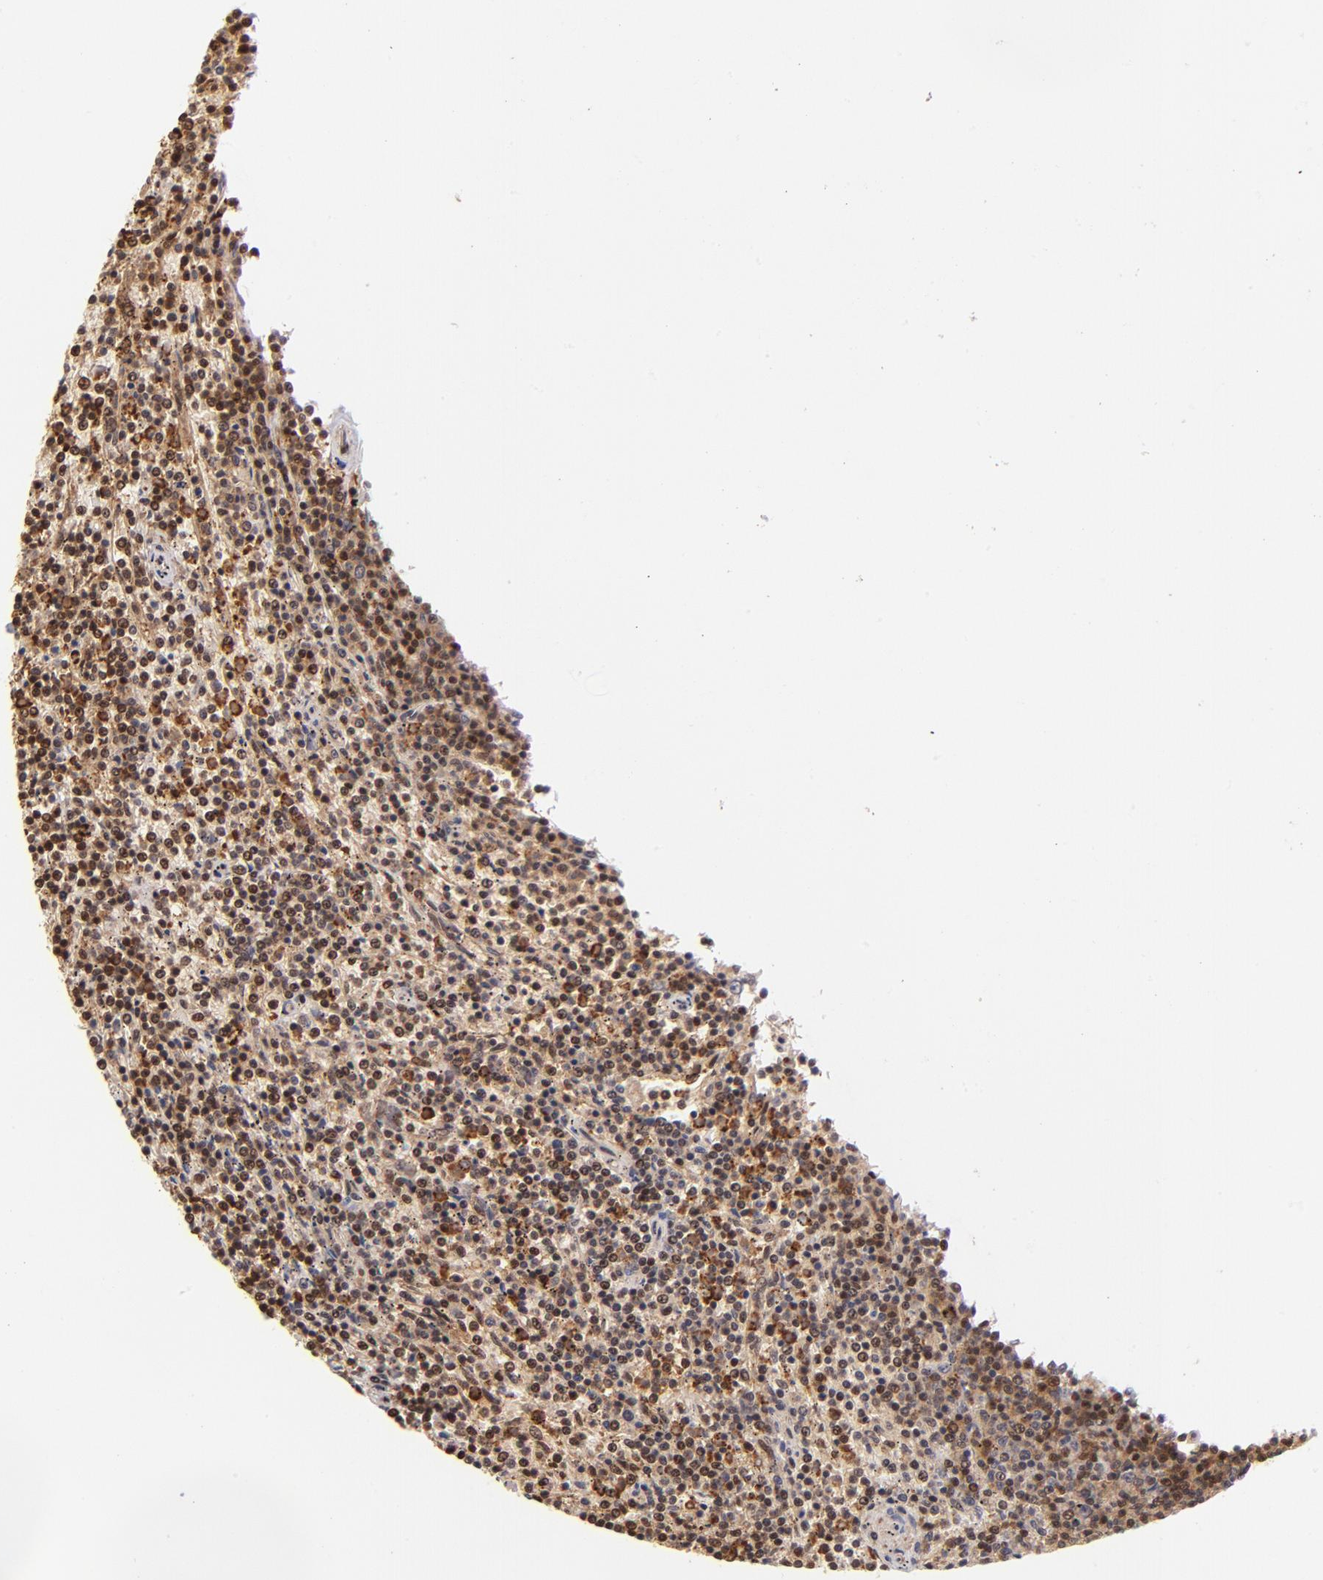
{"staining": {"intensity": "strong", "quantity": ">75%", "location": "cytoplasmic/membranous,nuclear"}, "tissue": "lymphoma", "cell_type": "Tumor cells", "image_type": "cancer", "snomed": [{"axis": "morphology", "description": "Malignant lymphoma, non-Hodgkin's type, Low grade"}, {"axis": "topography", "description": "Spleen"}], "caption": "Approximately >75% of tumor cells in low-grade malignant lymphoma, non-Hodgkin's type reveal strong cytoplasmic/membranous and nuclear protein expression as visualized by brown immunohistochemical staining.", "gene": "YWHAB", "patient": {"sex": "female", "age": 50}}